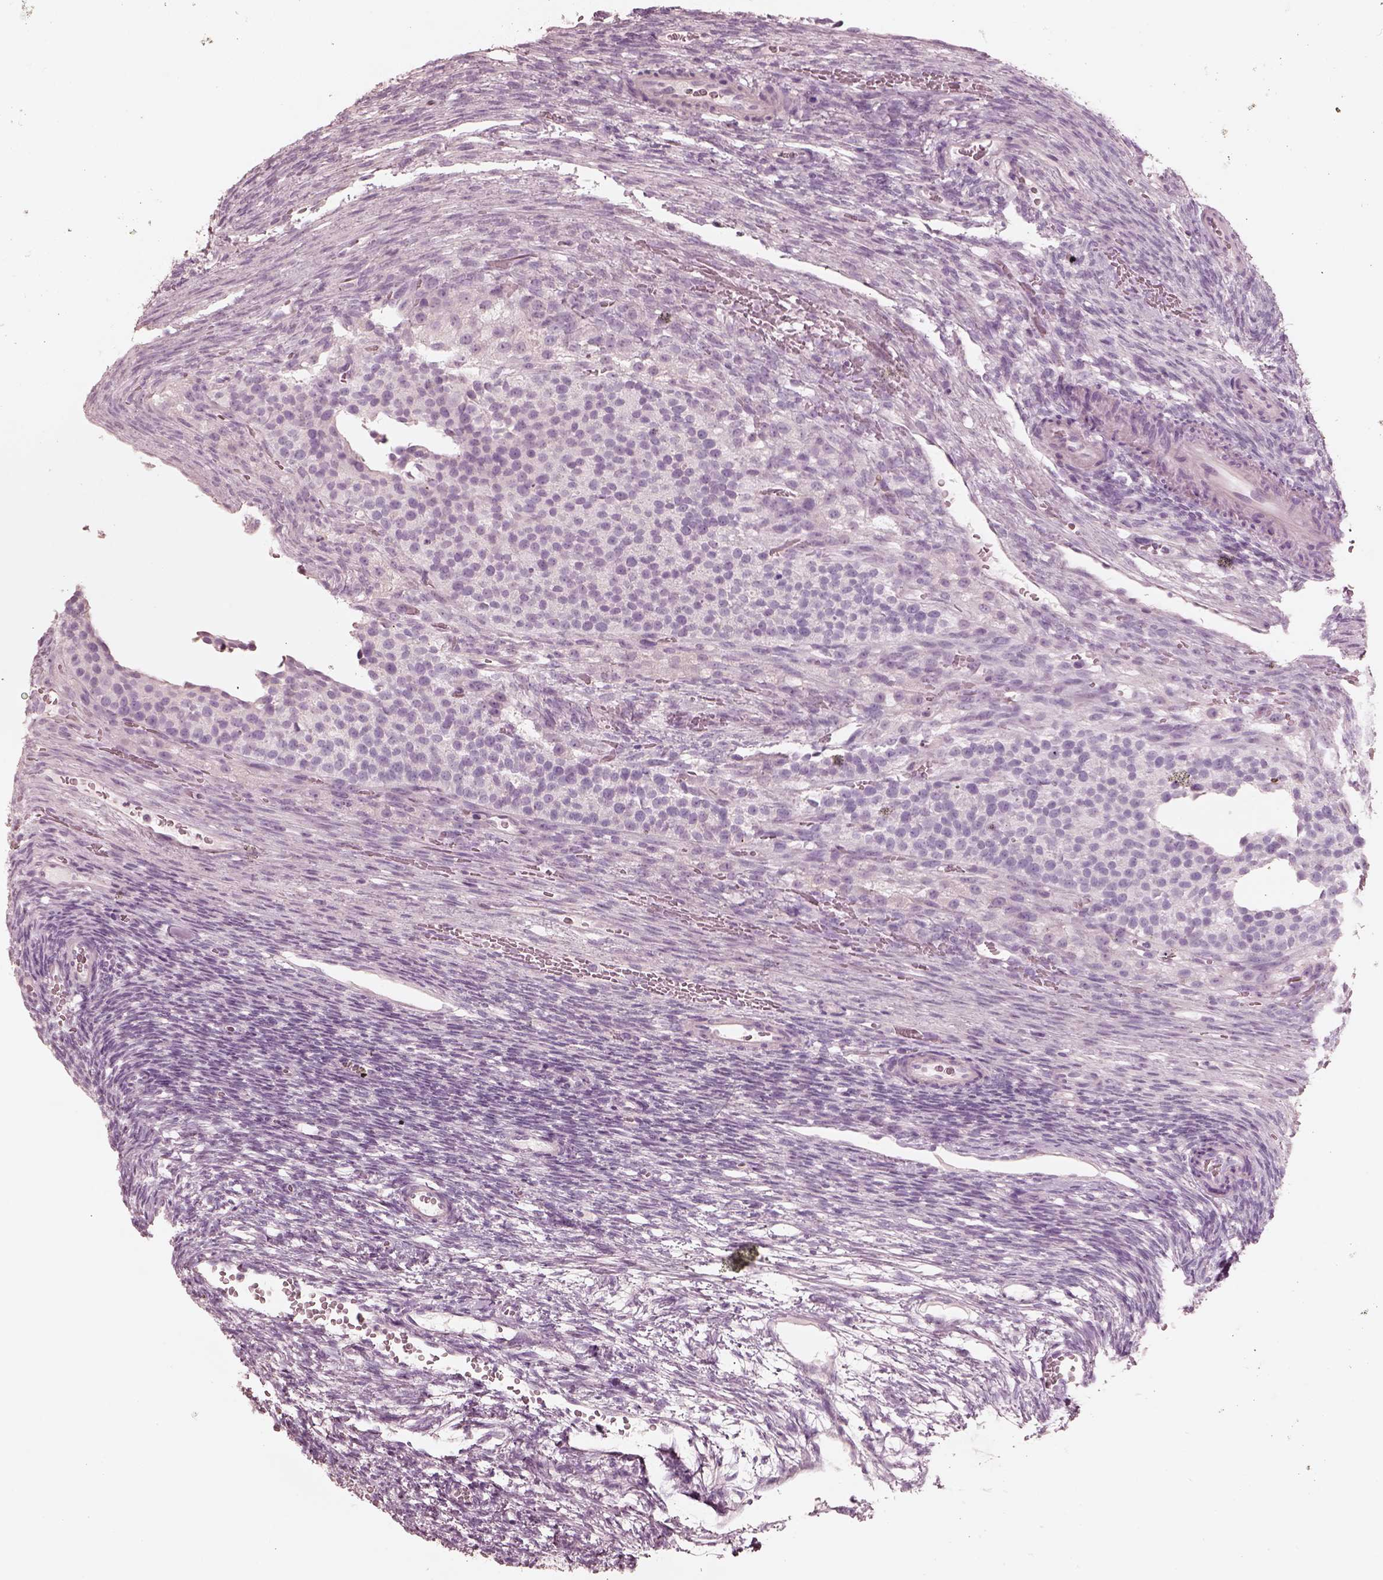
{"staining": {"intensity": "strong", "quantity": ">75%", "location": "cytoplasmic/membranous"}, "tissue": "ovary", "cell_type": "Follicle cells", "image_type": "normal", "snomed": [{"axis": "morphology", "description": "Normal tissue, NOS"}, {"axis": "topography", "description": "Ovary"}], "caption": "Approximately >75% of follicle cells in normal ovary display strong cytoplasmic/membranous protein positivity as visualized by brown immunohistochemical staining.", "gene": "ZP4", "patient": {"sex": "female", "age": 34}}